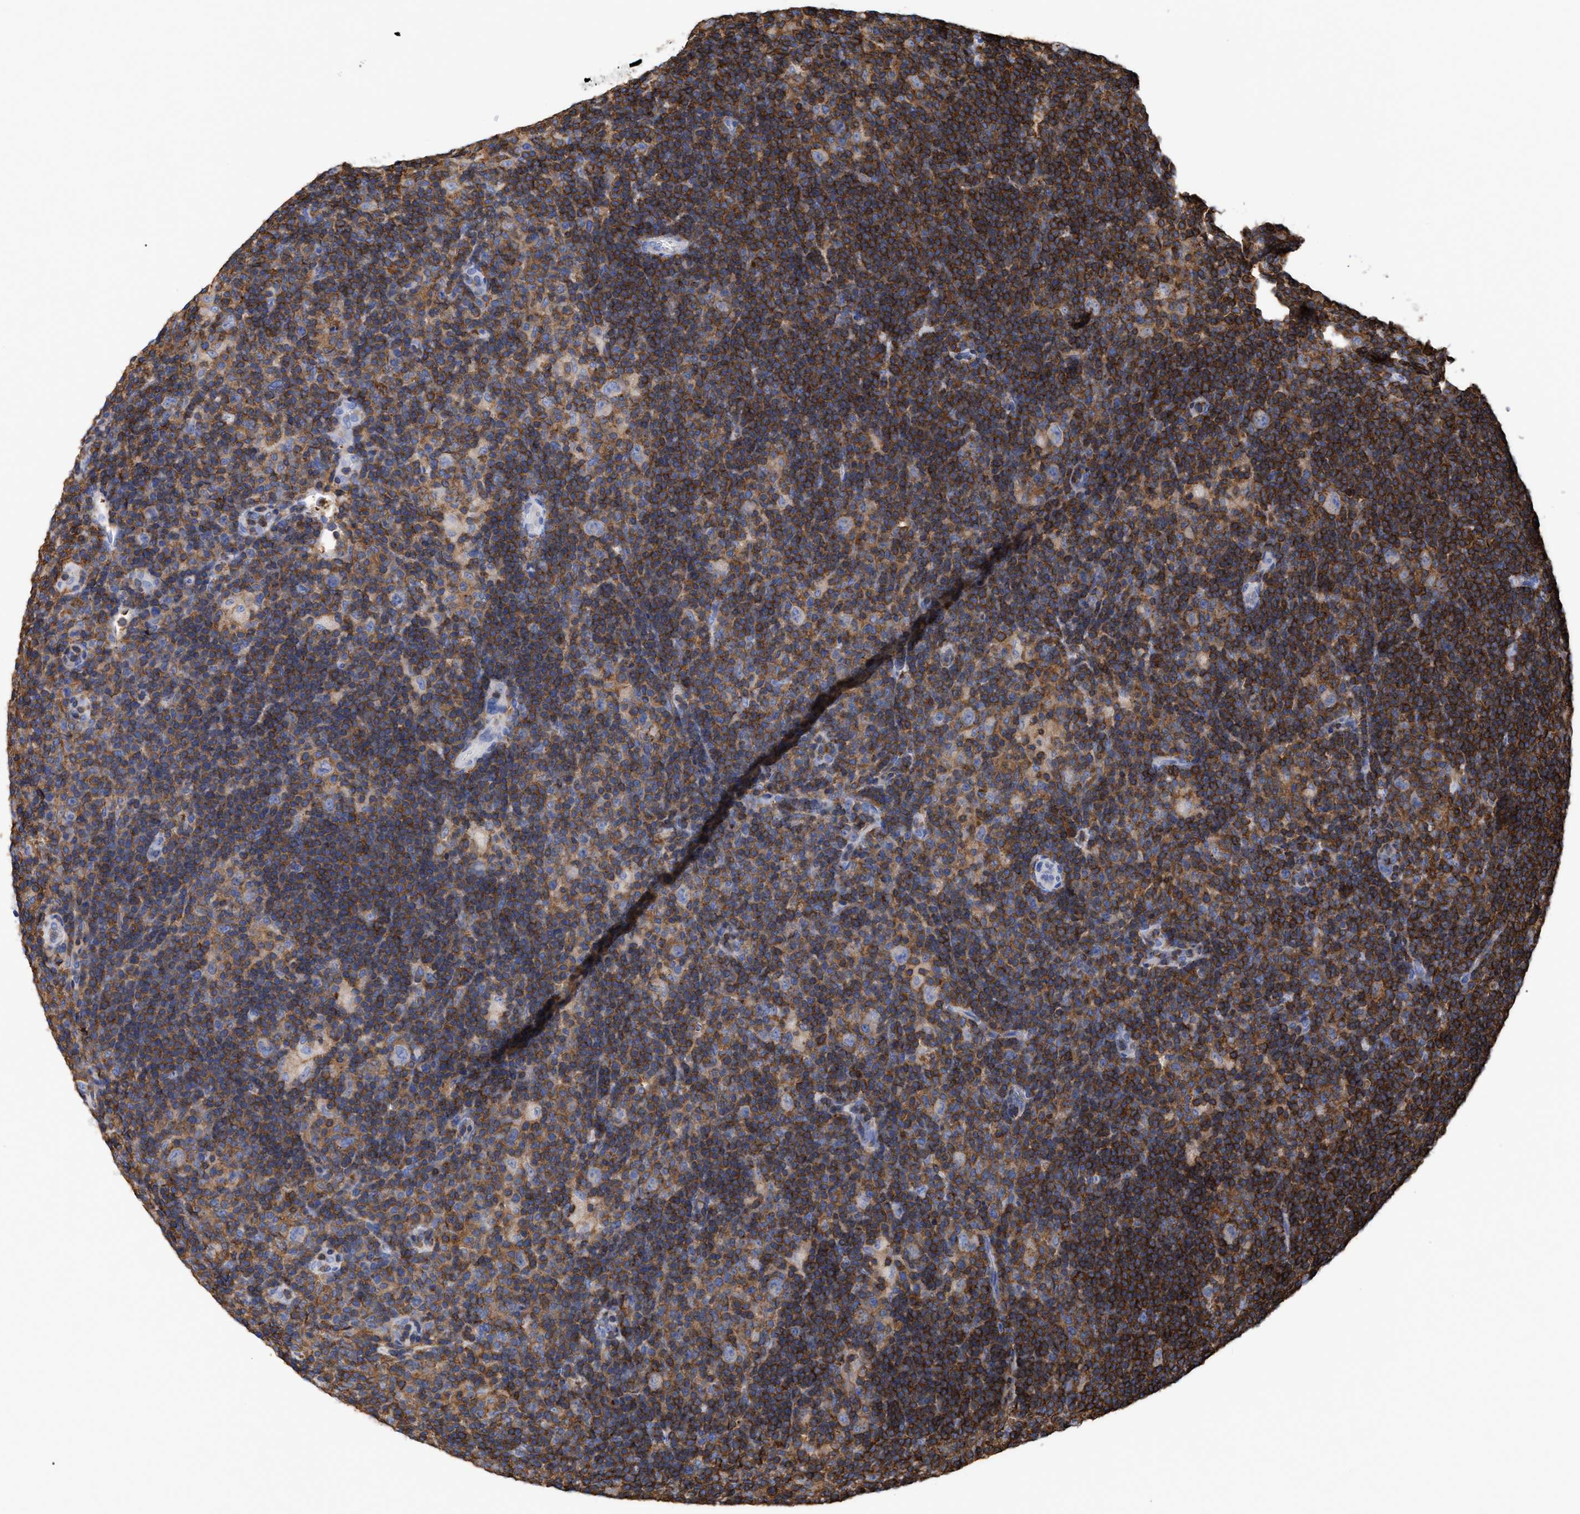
{"staining": {"intensity": "negative", "quantity": "none", "location": "none"}, "tissue": "lymphoma", "cell_type": "Tumor cells", "image_type": "cancer", "snomed": [{"axis": "morphology", "description": "Hodgkin's disease, NOS"}, {"axis": "topography", "description": "Lymph node"}], "caption": "An immunohistochemistry (IHC) micrograph of lymphoma is shown. There is no staining in tumor cells of lymphoma. (DAB immunohistochemistry (IHC) with hematoxylin counter stain).", "gene": "HCLS1", "patient": {"sex": "female", "age": 57}}